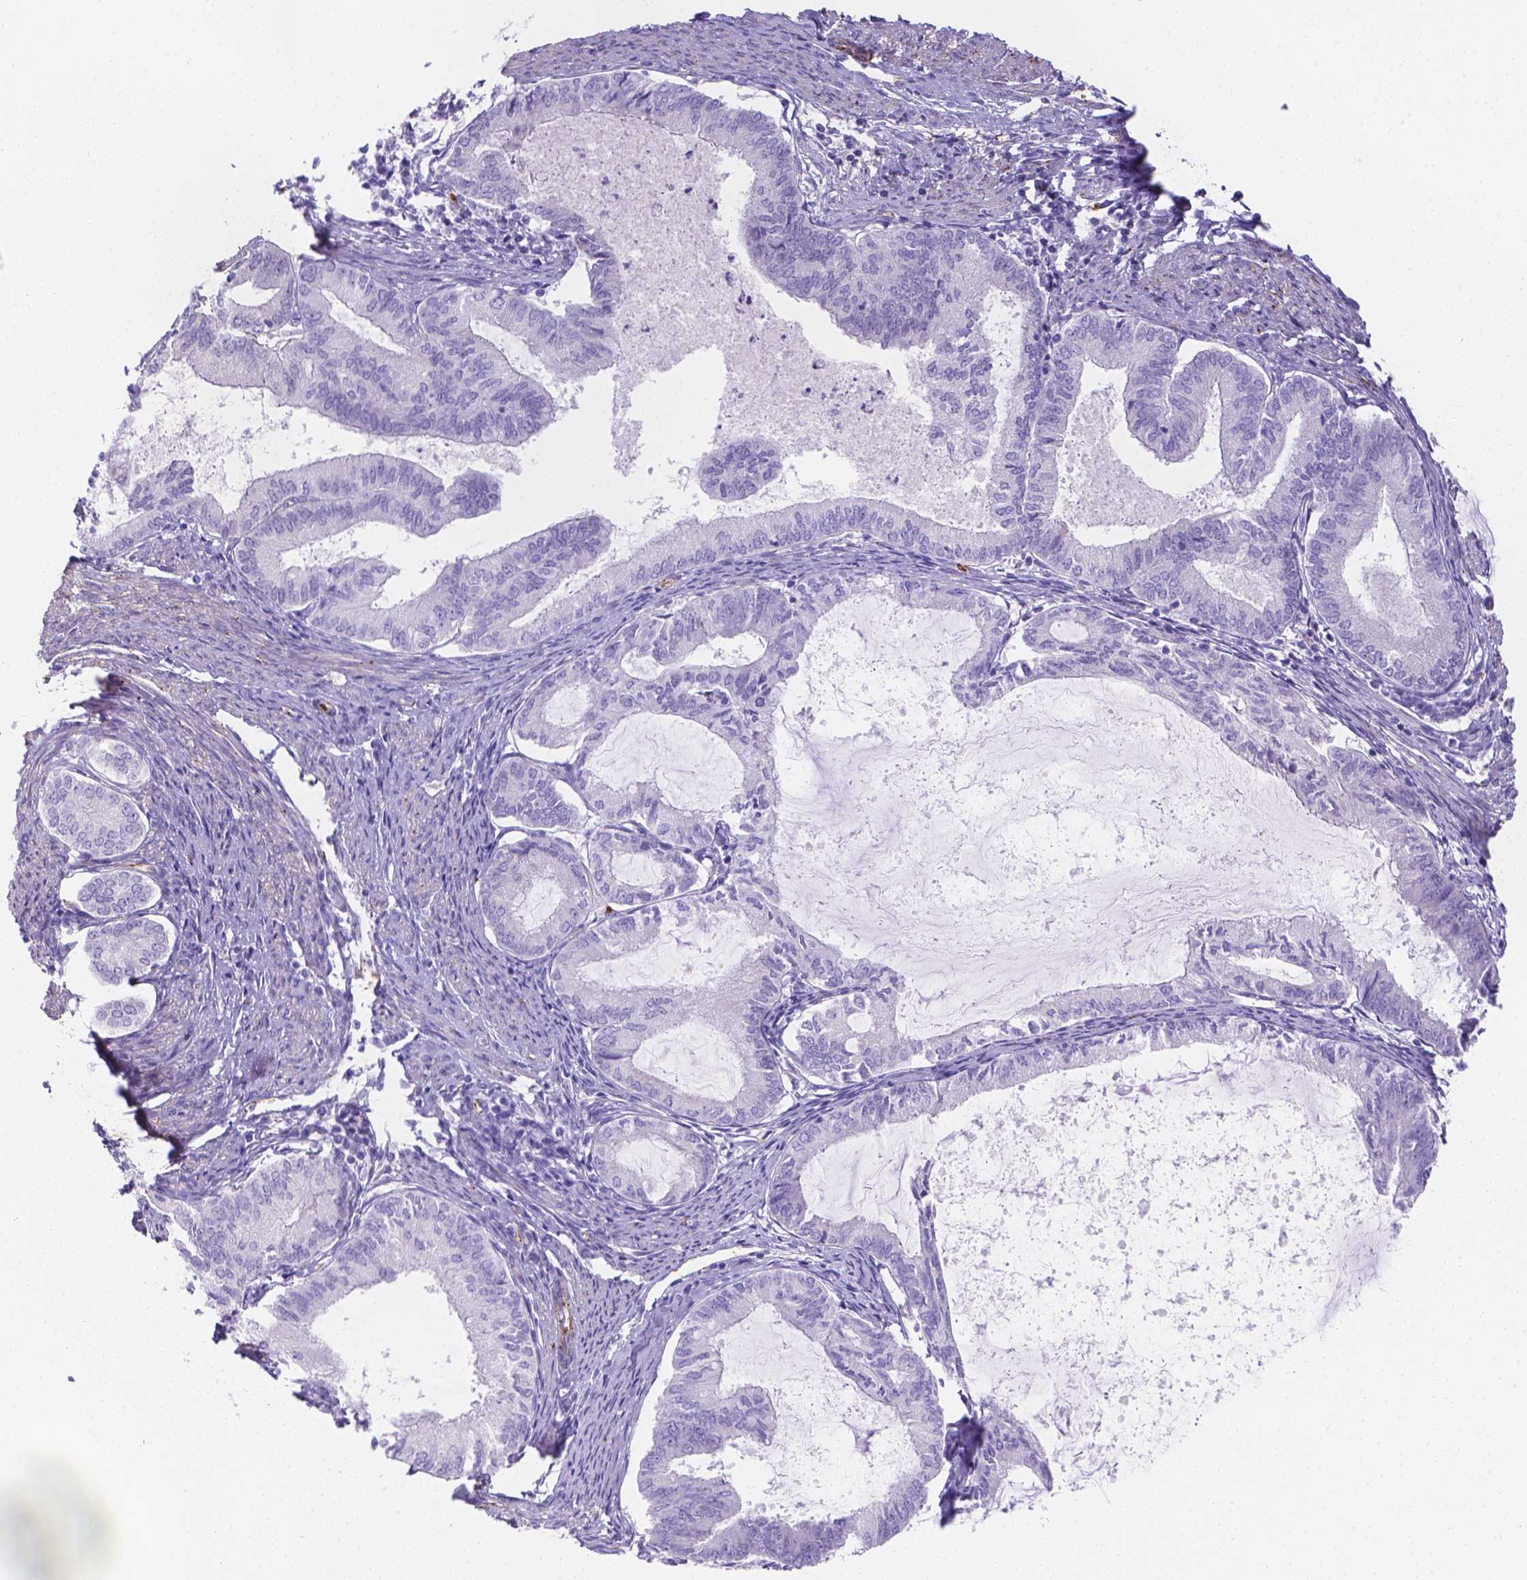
{"staining": {"intensity": "negative", "quantity": "none", "location": "none"}, "tissue": "endometrial cancer", "cell_type": "Tumor cells", "image_type": "cancer", "snomed": [{"axis": "morphology", "description": "Adenocarcinoma, NOS"}, {"axis": "topography", "description": "Endometrium"}], "caption": "Immunohistochemistry image of endometrial adenocarcinoma stained for a protein (brown), which displays no positivity in tumor cells.", "gene": "SLC40A1", "patient": {"sex": "female", "age": 86}}